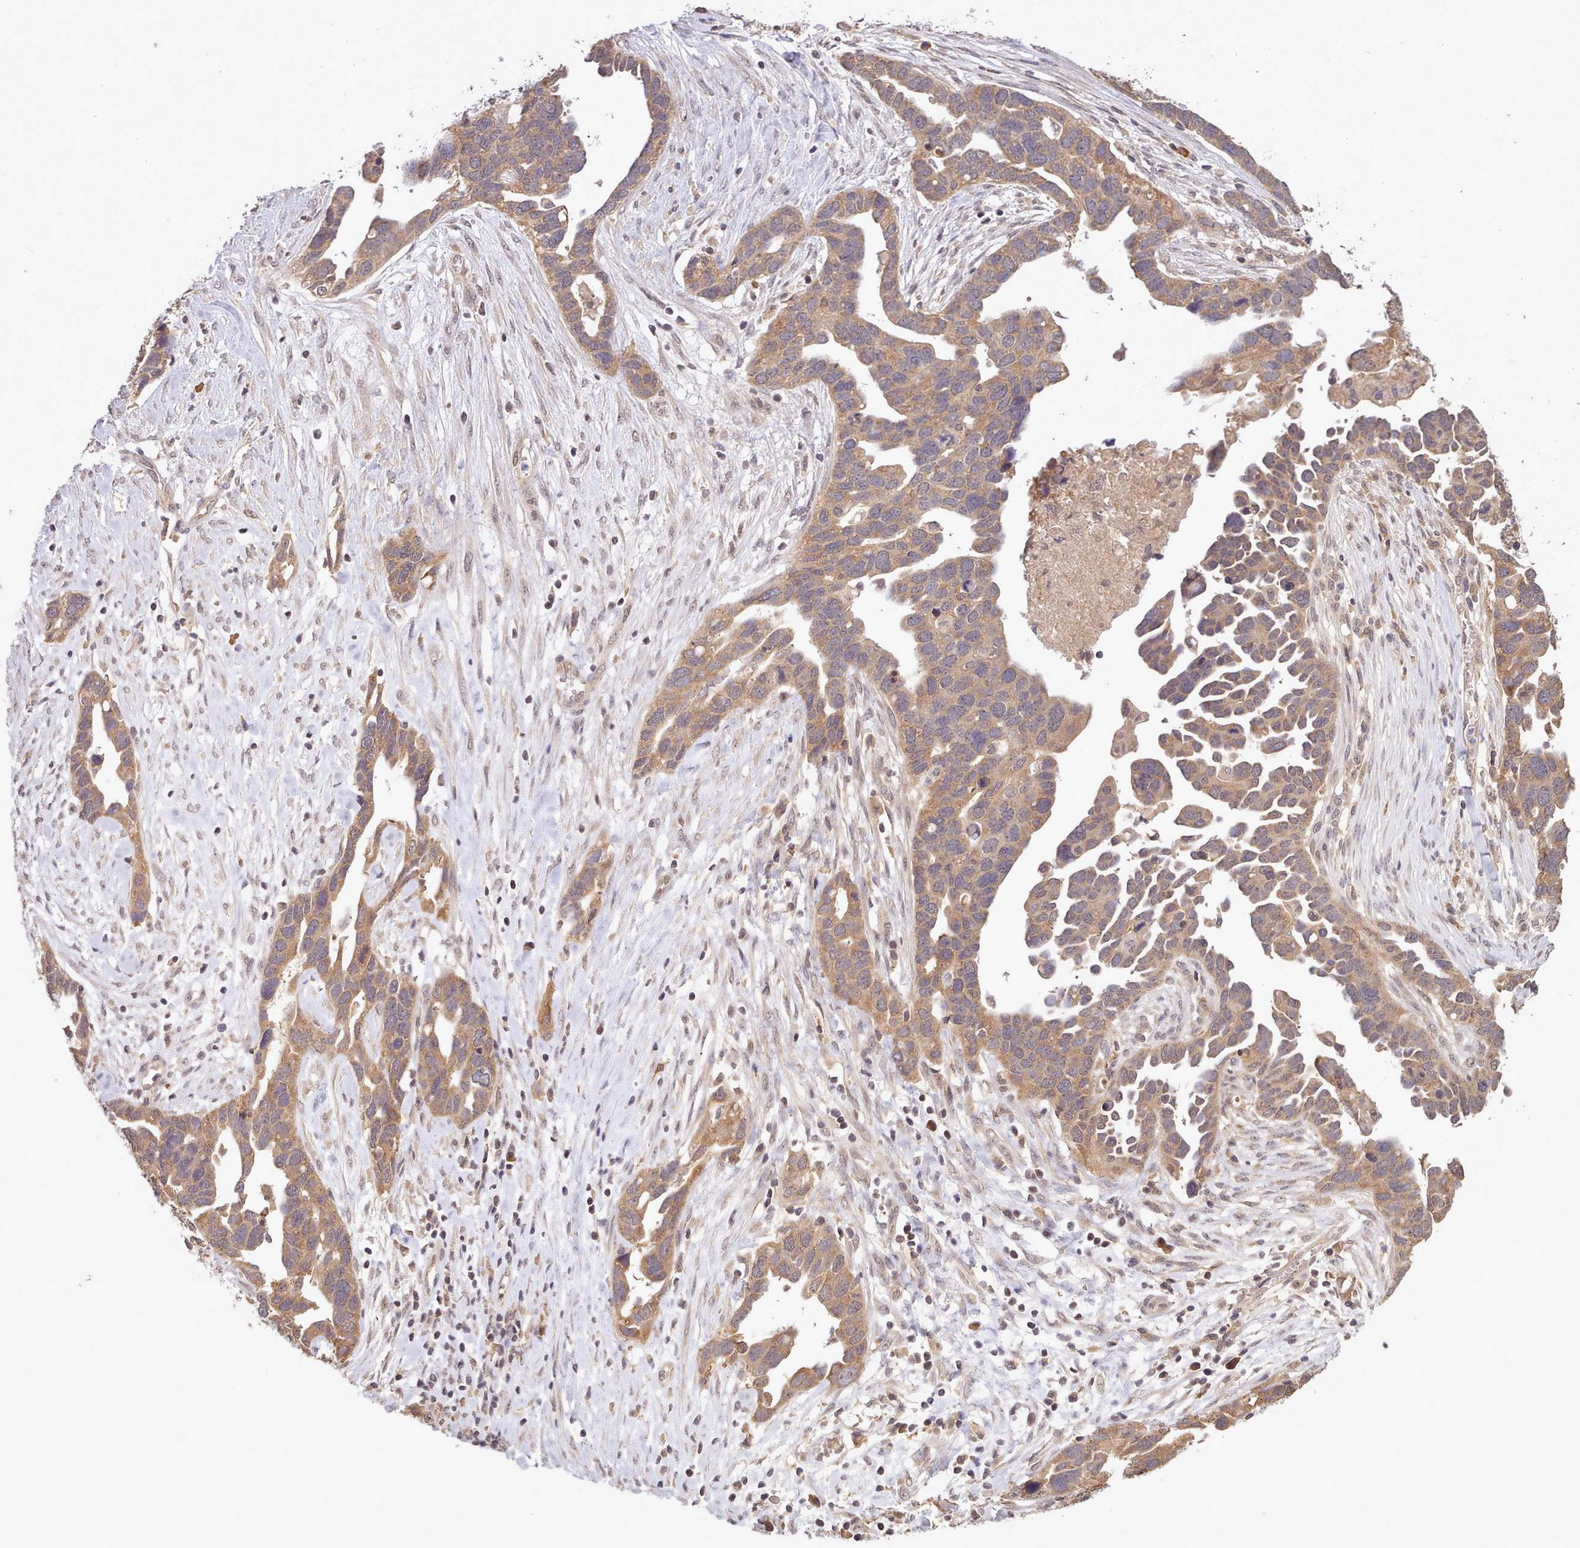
{"staining": {"intensity": "moderate", "quantity": ">75%", "location": "cytoplasmic/membranous"}, "tissue": "ovarian cancer", "cell_type": "Tumor cells", "image_type": "cancer", "snomed": [{"axis": "morphology", "description": "Cystadenocarcinoma, serous, NOS"}, {"axis": "topography", "description": "Ovary"}], "caption": "Protein staining reveals moderate cytoplasmic/membranous staining in approximately >75% of tumor cells in ovarian cancer.", "gene": "PIP4P1", "patient": {"sex": "female", "age": 54}}